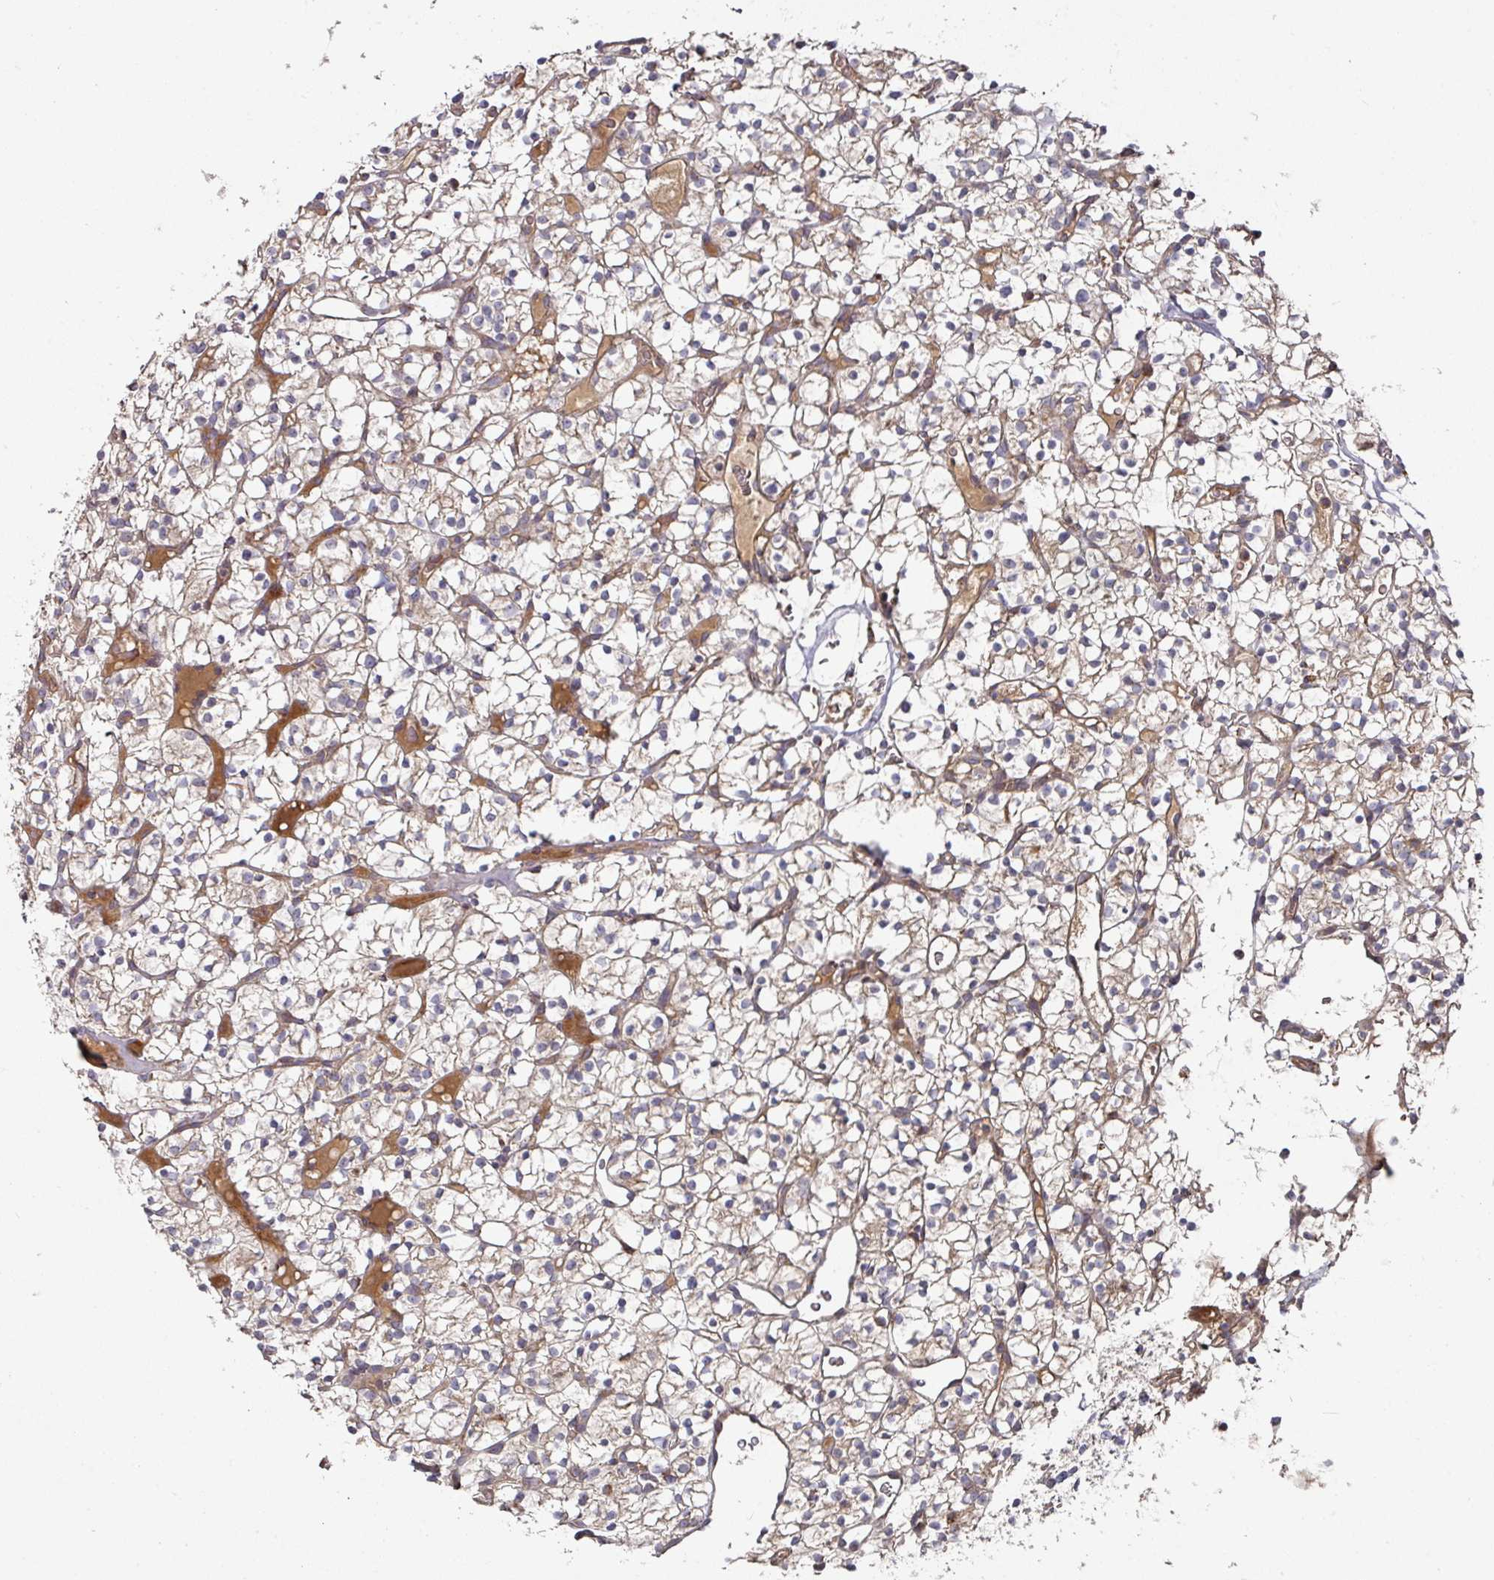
{"staining": {"intensity": "negative", "quantity": "none", "location": "none"}, "tissue": "renal cancer", "cell_type": "Tumor cells", "image_type": "cancer", "snomed": [{"axis": "morphology", "description": "Adenocarcinoma, NOS"}, {"axis": "topography", "description": "Kidney"}], "caption": "An IHC histopathology image of adenocarcinoma (renal) is shown. There is no staining in tumor cells of adenocarcinoma (renal).", "gene": "DNAJC7", "patient": {"sex": "female", "age": 64}}